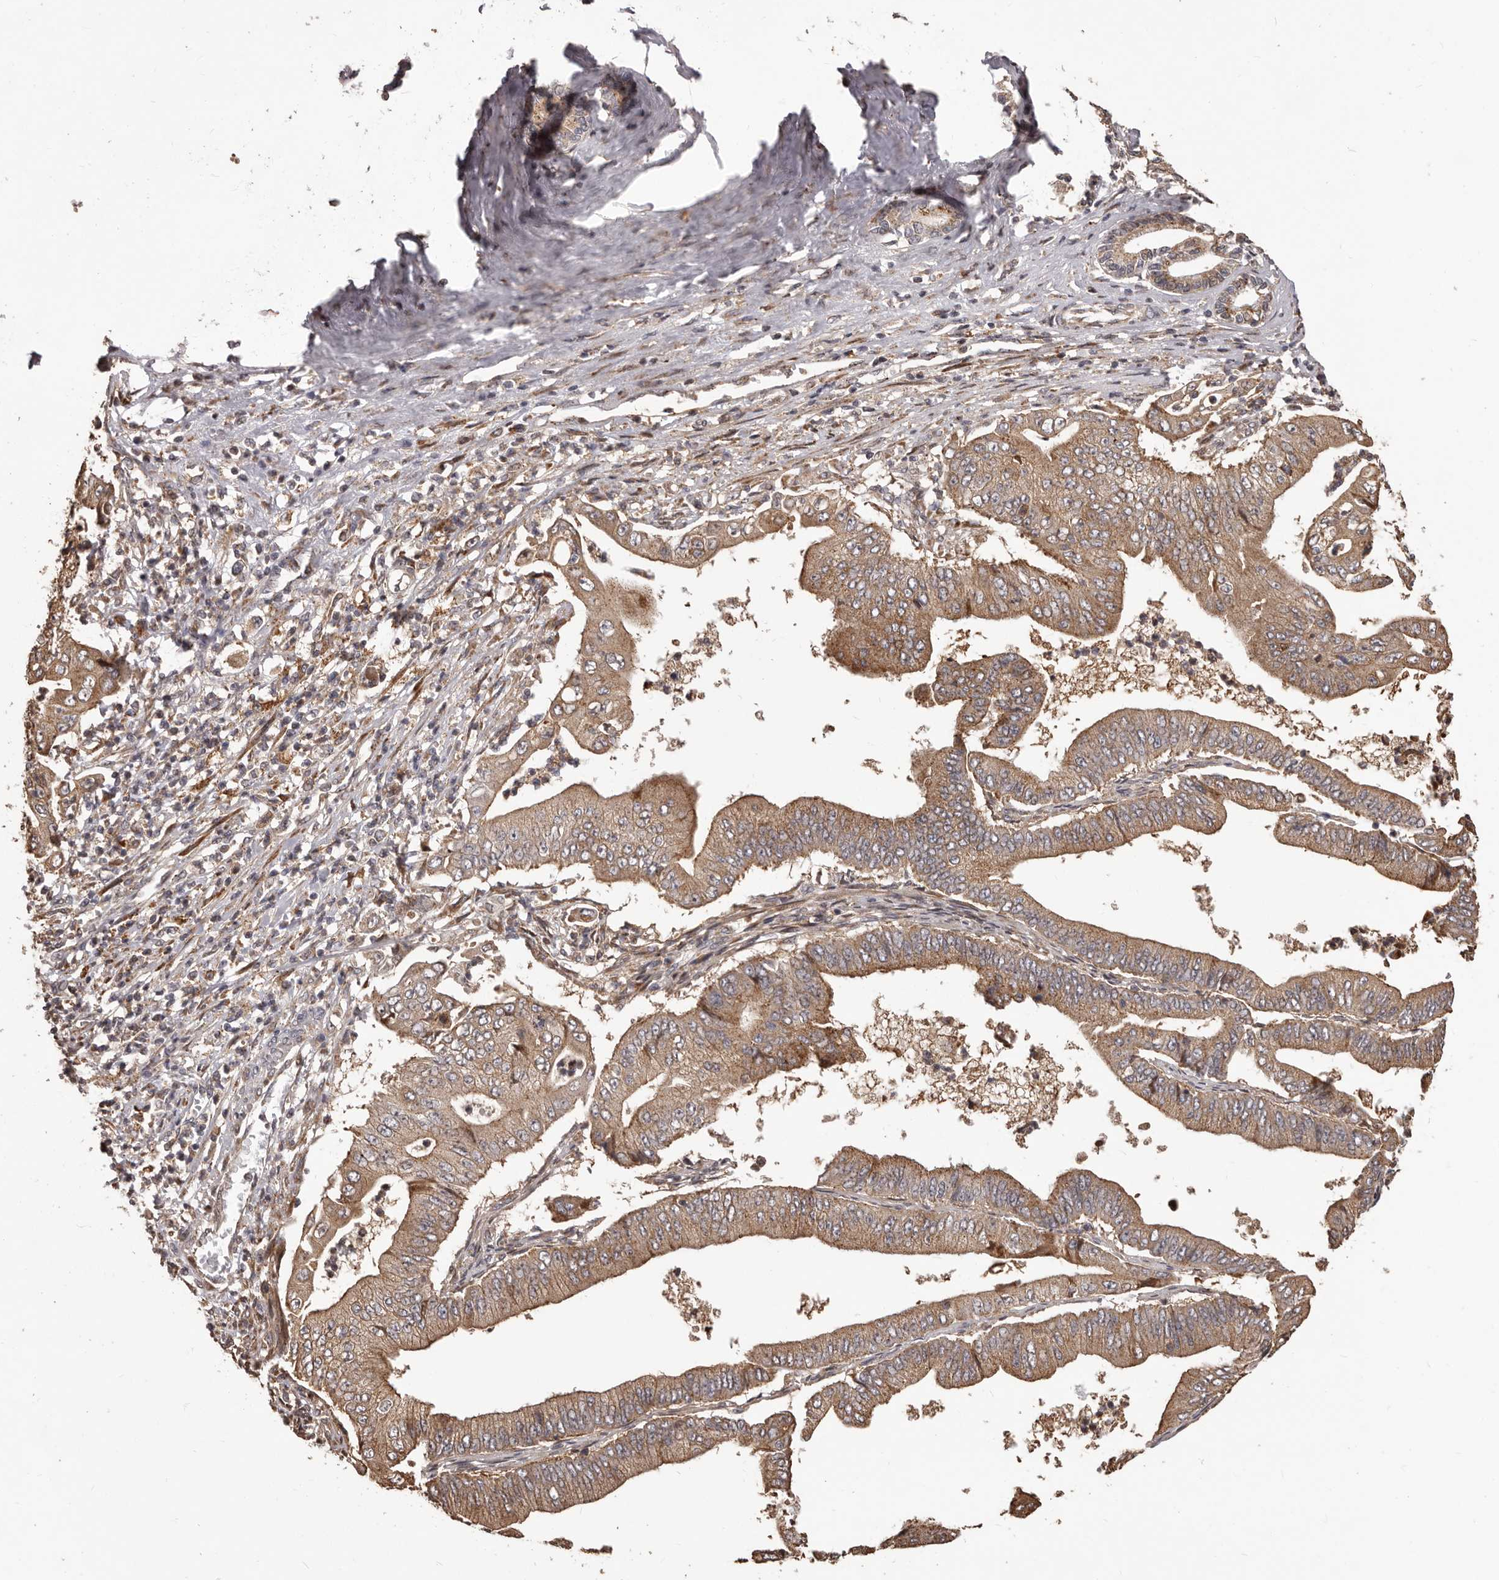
{"staining": {"intensity": "weak", "quantity": ">75%", "location": "cytoplasmic/membranous"}, "tissue": "pancreatic cancer", "cell_type": "Tumor cells", "image_type": "cancer", "snomed": [{"axis": "morphology", "description": "Adenocarcinoma, NOS"}, {"axis": "topography", "description": "Pancreas"}], "caption": "Pancreatic cancer stained for a protein (brown) exhibits weak cytoplasmic/membranous positive expression in approximately >75% of tumor cells.", "gene": "MTO1", "patient": {"sex": "female", "age": 77}}